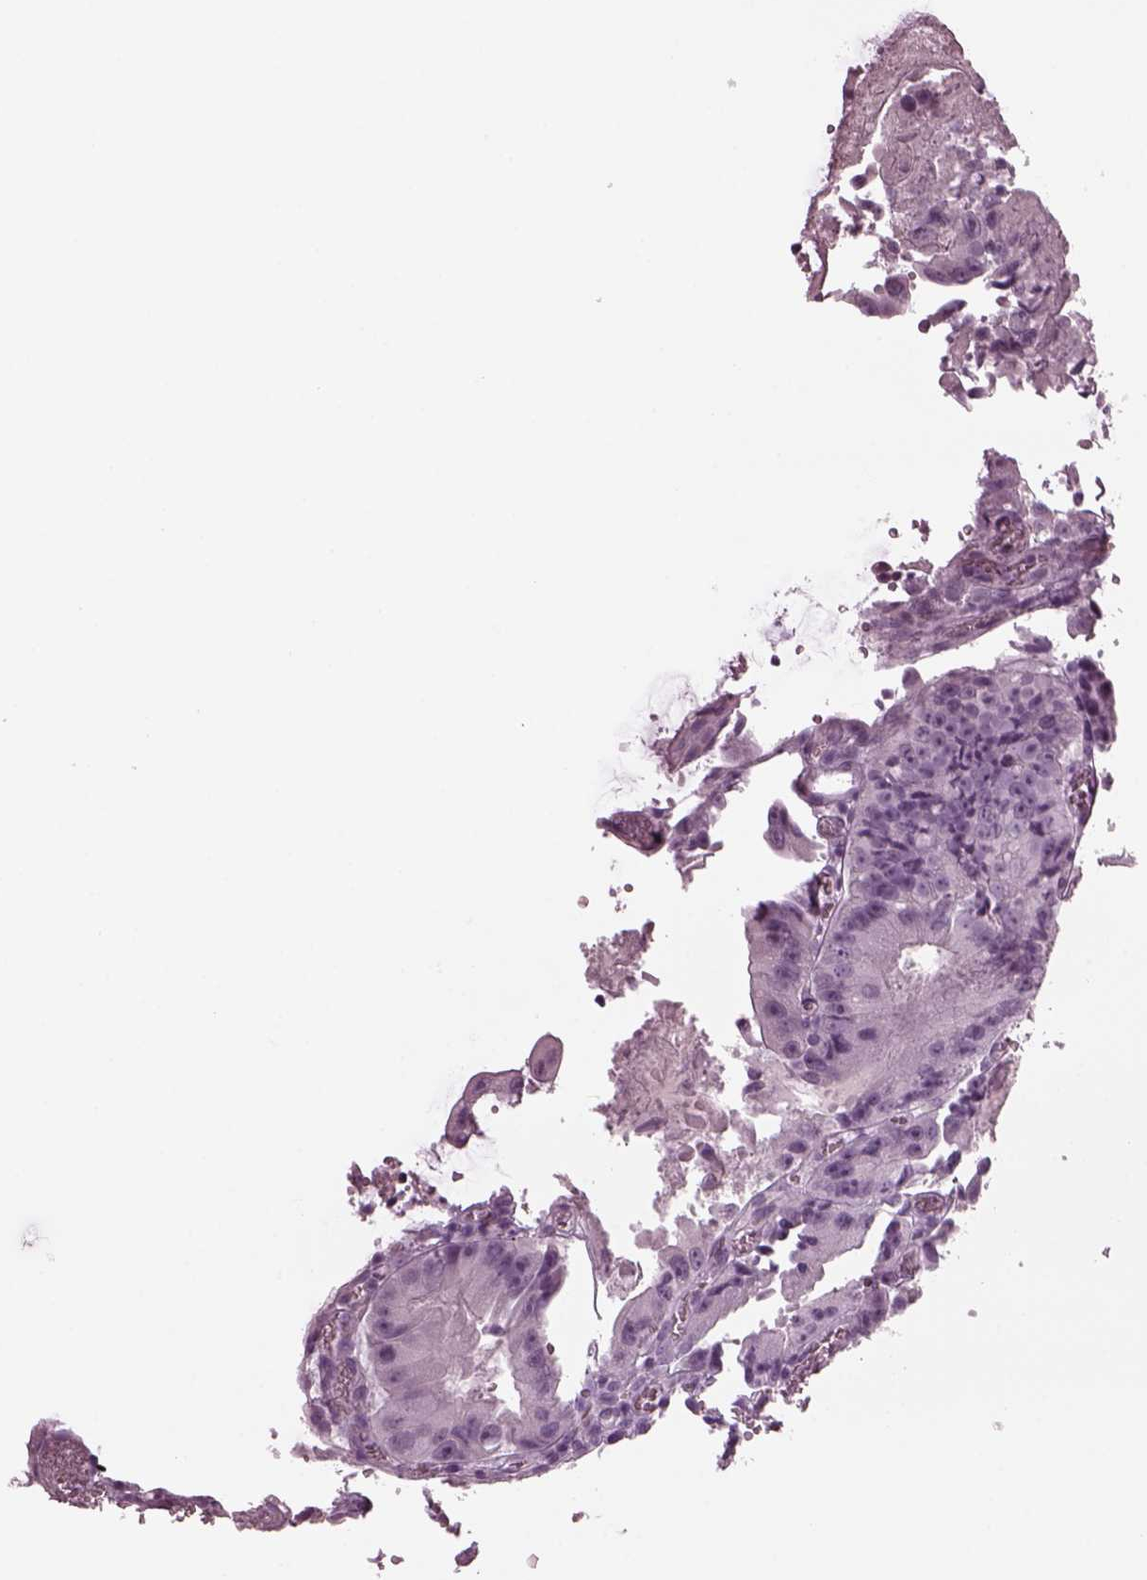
{"staining": {"intensity": "negative", "quantity": "none", "location": "none"}, "tissue": "colorectal cancer", "cell_type": "Tumor cells", "image_type": "cancer", "snomed": [{"axis": "morphology", "description": "Adenocarcinoma, NOS"}, {"axis": "topography", "description": "Colon"}], "caption": "The image displays no significant positivity in tumor cells of colorectal adenocarcinoma.", "gene": "TPPP2", "patient": {"sex": "female", "age": 86}}